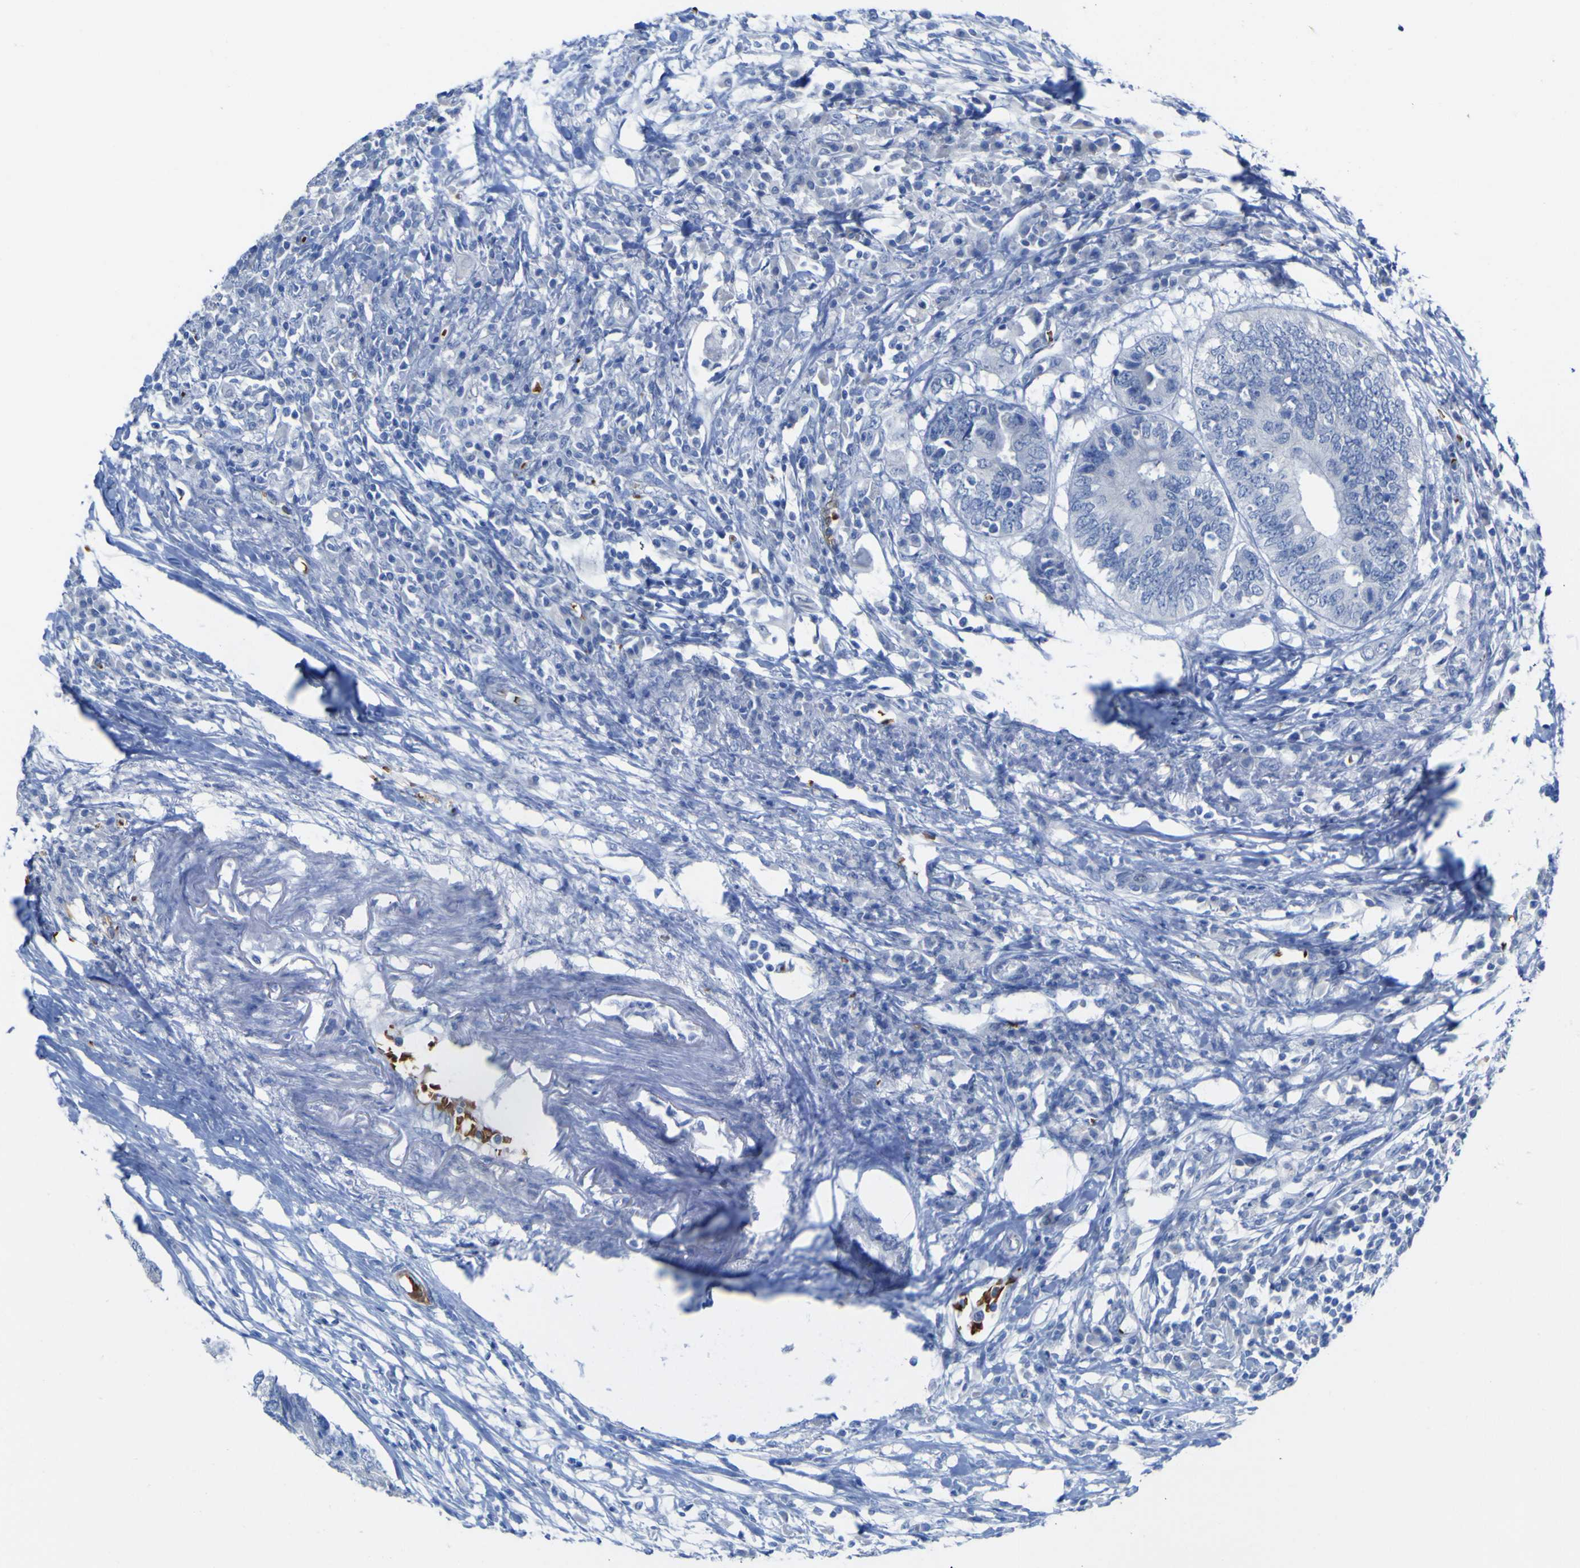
{"staining": {"intensity": "negative", "quantity": "none", "location": "none"}, "tissue": "colorectal cancer", "cell_type": "Tumor cells", "image_type": "cancer", "snomed": [{"axis": "morphology", "description": "Adenocarcinoma, NOS"}, {"axis": "topography", "description": "Colon"}], "caption": "Micrograph shows no protein staining in tumor cells of adenocarcinoma (colorectal) tissue.", "gene": "GCM1", "patient": {"sex": "male", "age": 71}}